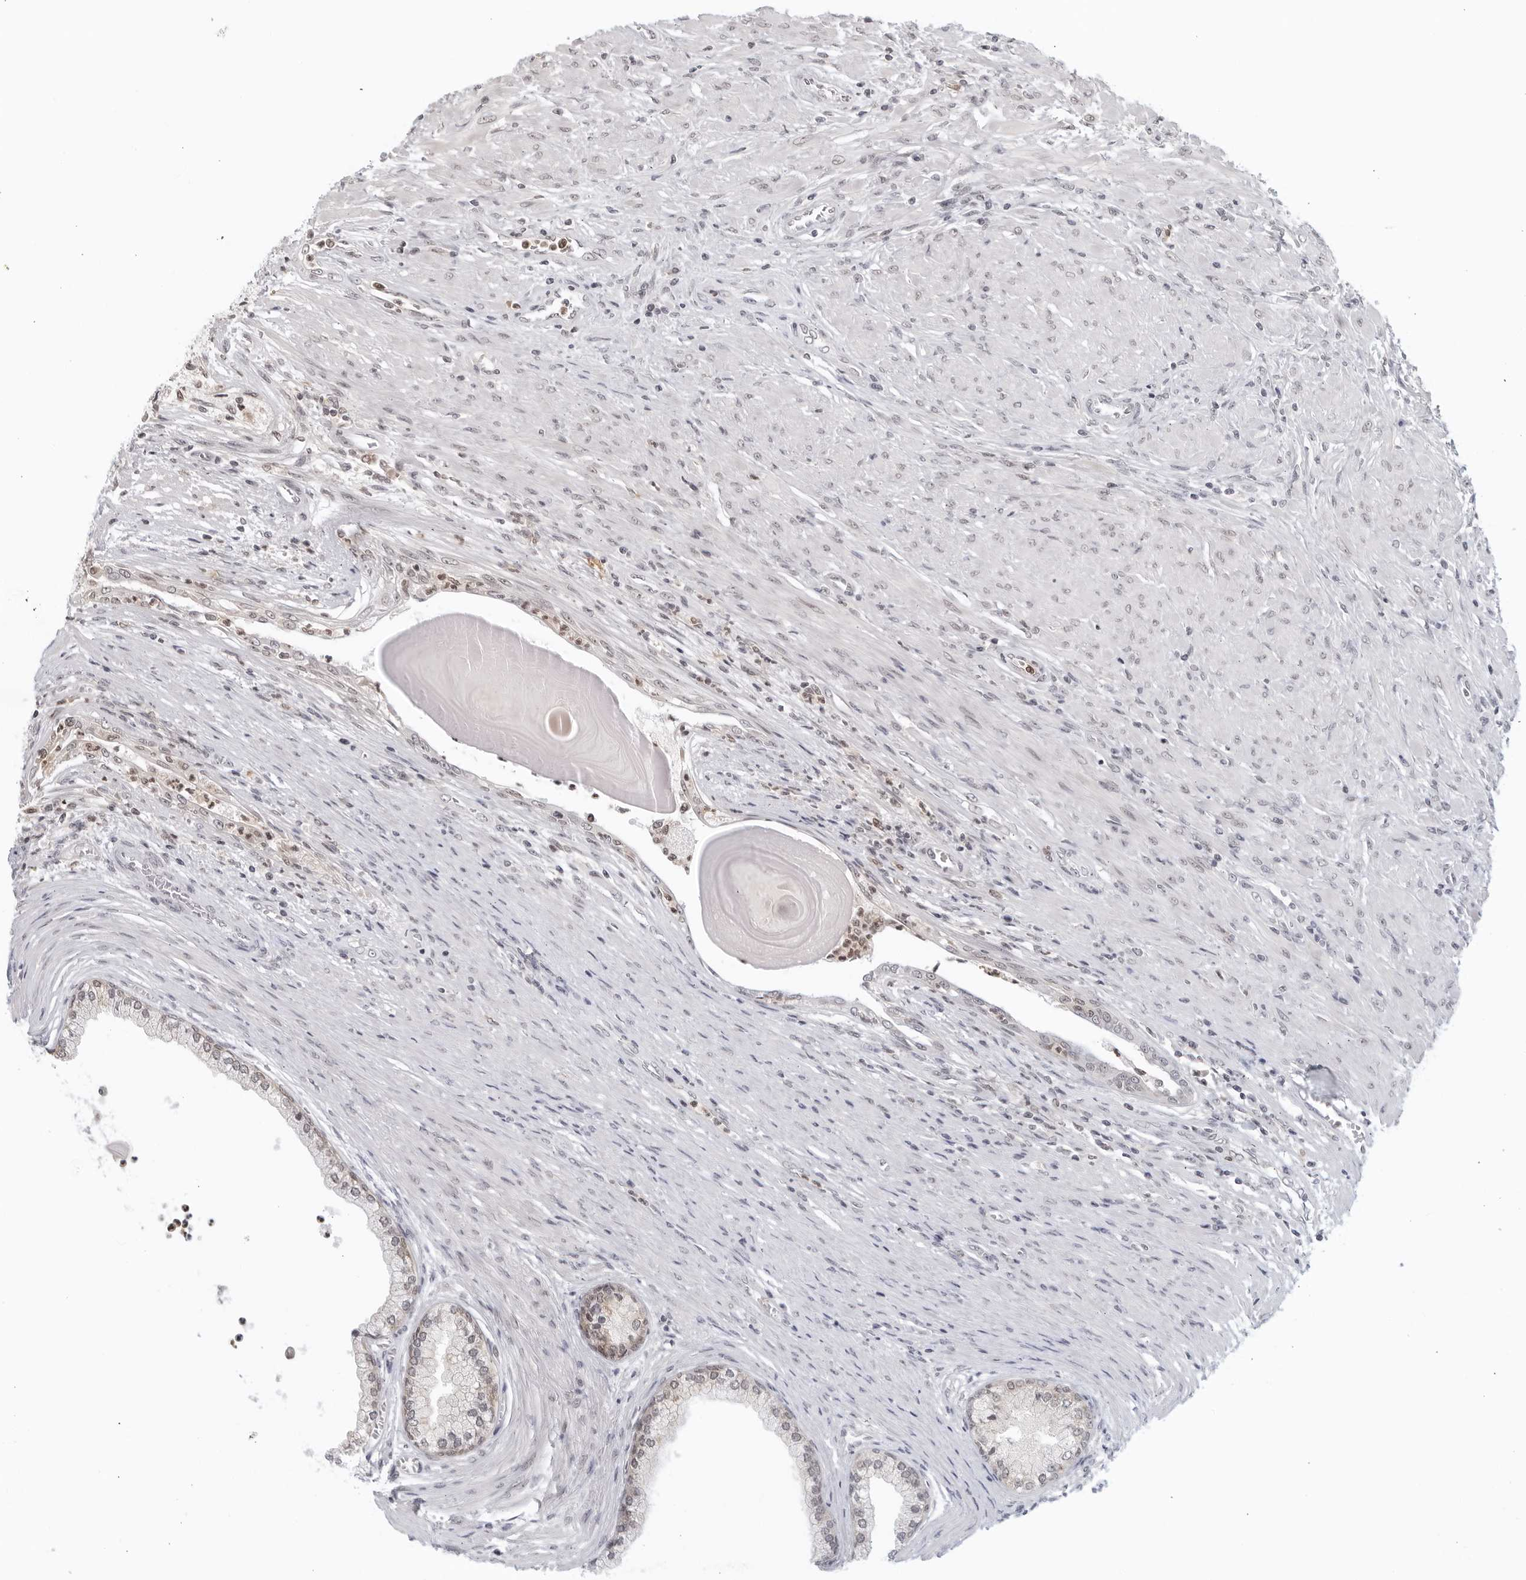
{"staining": {"intensity": "negative", "quantity": "none", "location": "none"}, "tissue": "prostate cancer", "cell_type": "Tumor cells", "image_type": "cancer", "snomed": [{"axis": "morphology", "description": "Normal tissue, NOS"}, {"axis": "morphology", "description": "Adenocarcinoma, Low grade"}, {"axis": "topography", "description": "Prostate"}, {"axis": "topography", "description": "Peripheral nerve tissue"}], "caption": "IHC of human prostate adenocarcinoma (low-grade) displays no positivity in tumor cells. Nuclei are stained in blue.", "gene": "RAB11FIP3", "patient": {"sex": "male", "age": 71}}